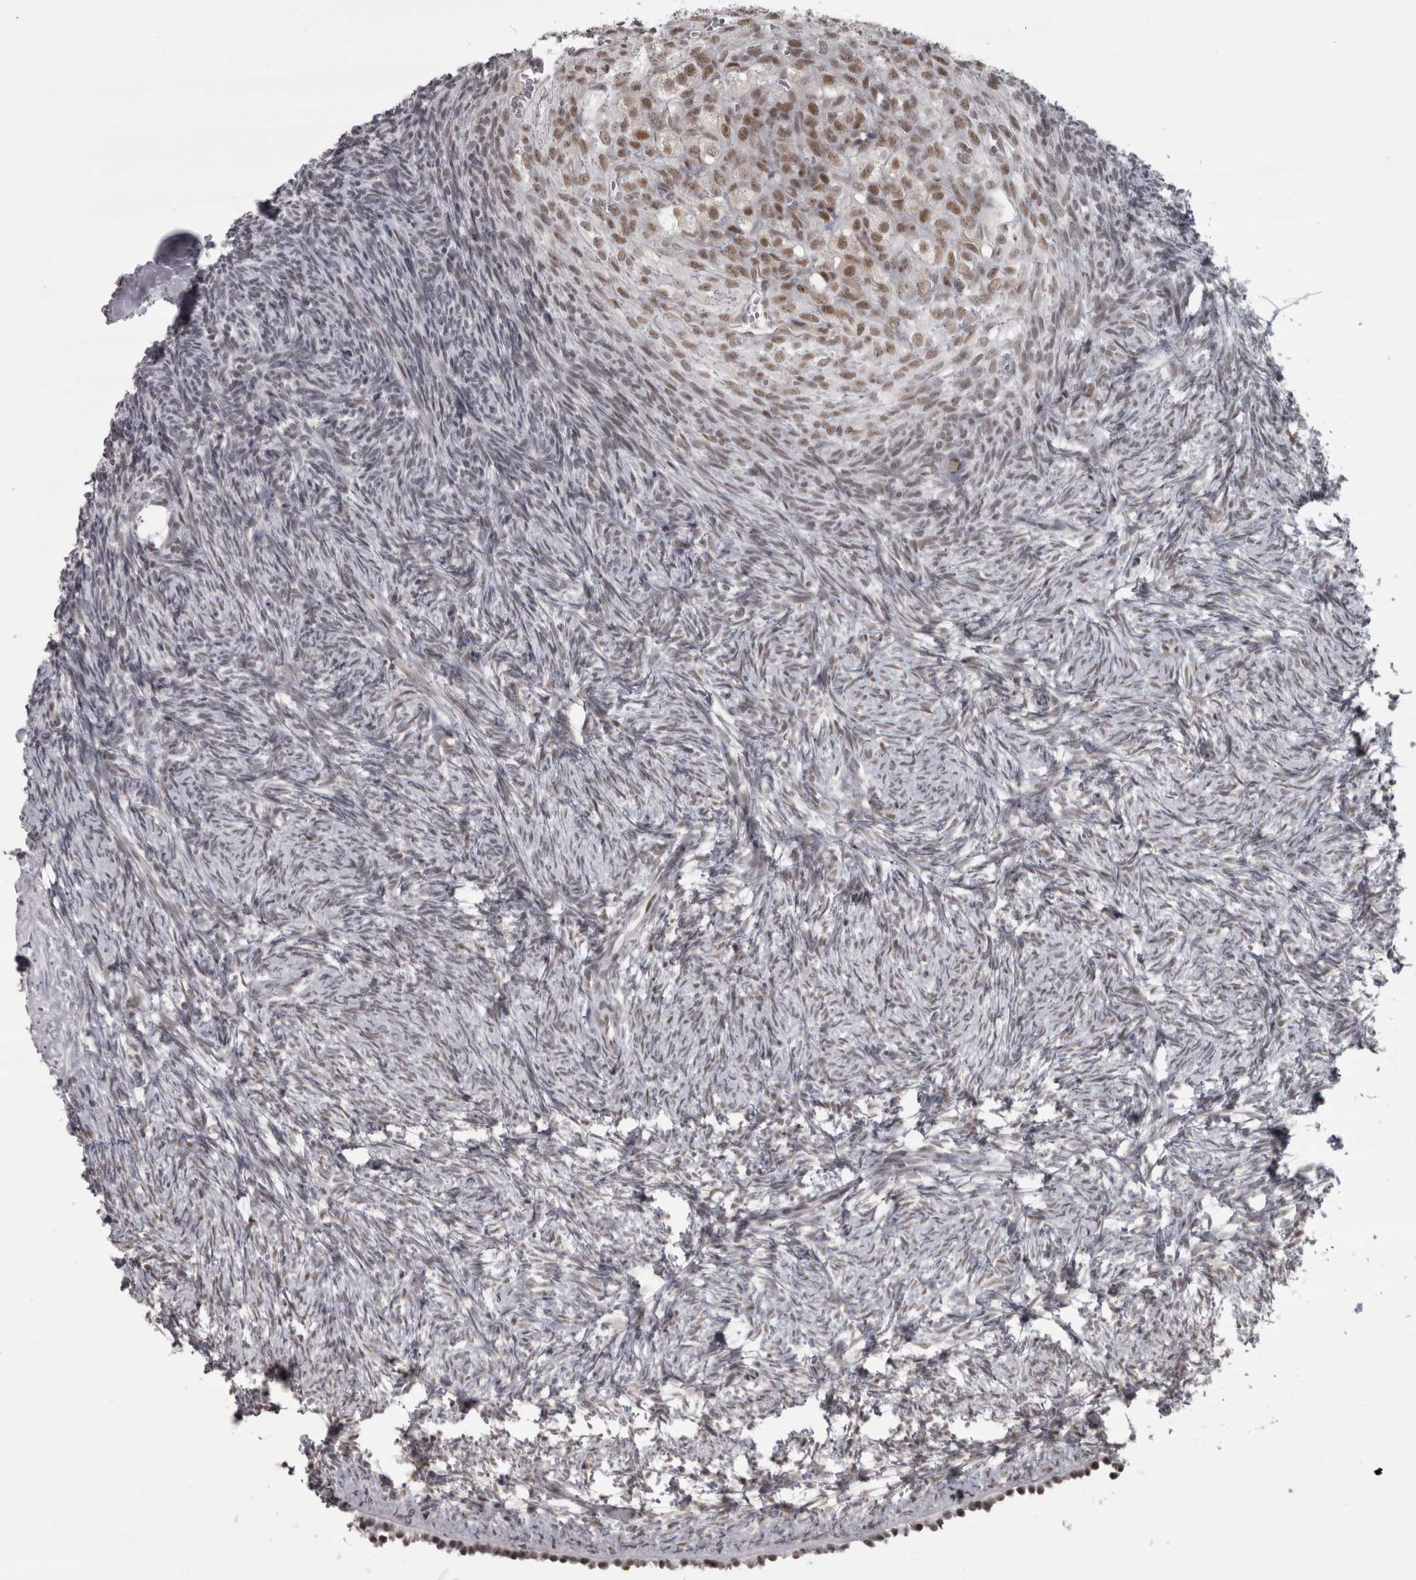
{"staining": {"intensity": "moderate", "quantity": "<25%", "location": "cytoplasmic/membranous,nuclear"}, "tissue": "ovary", "cell_type": "Follicle cells", "image_type": "normal", "snomed": [{"axis": "morphology", "description": "Normal tissue, NOS"}, {"axis": "topography", "description": "Ovary"}], "caption": "Immunohistochemical staining of normal human ovary displays low levels of moderate cytoplasmic/membranous,nuclear staining in about <25% of follicle cells.", "gene": "MICU3", "patient": {"sex": "female", "age": 34}}